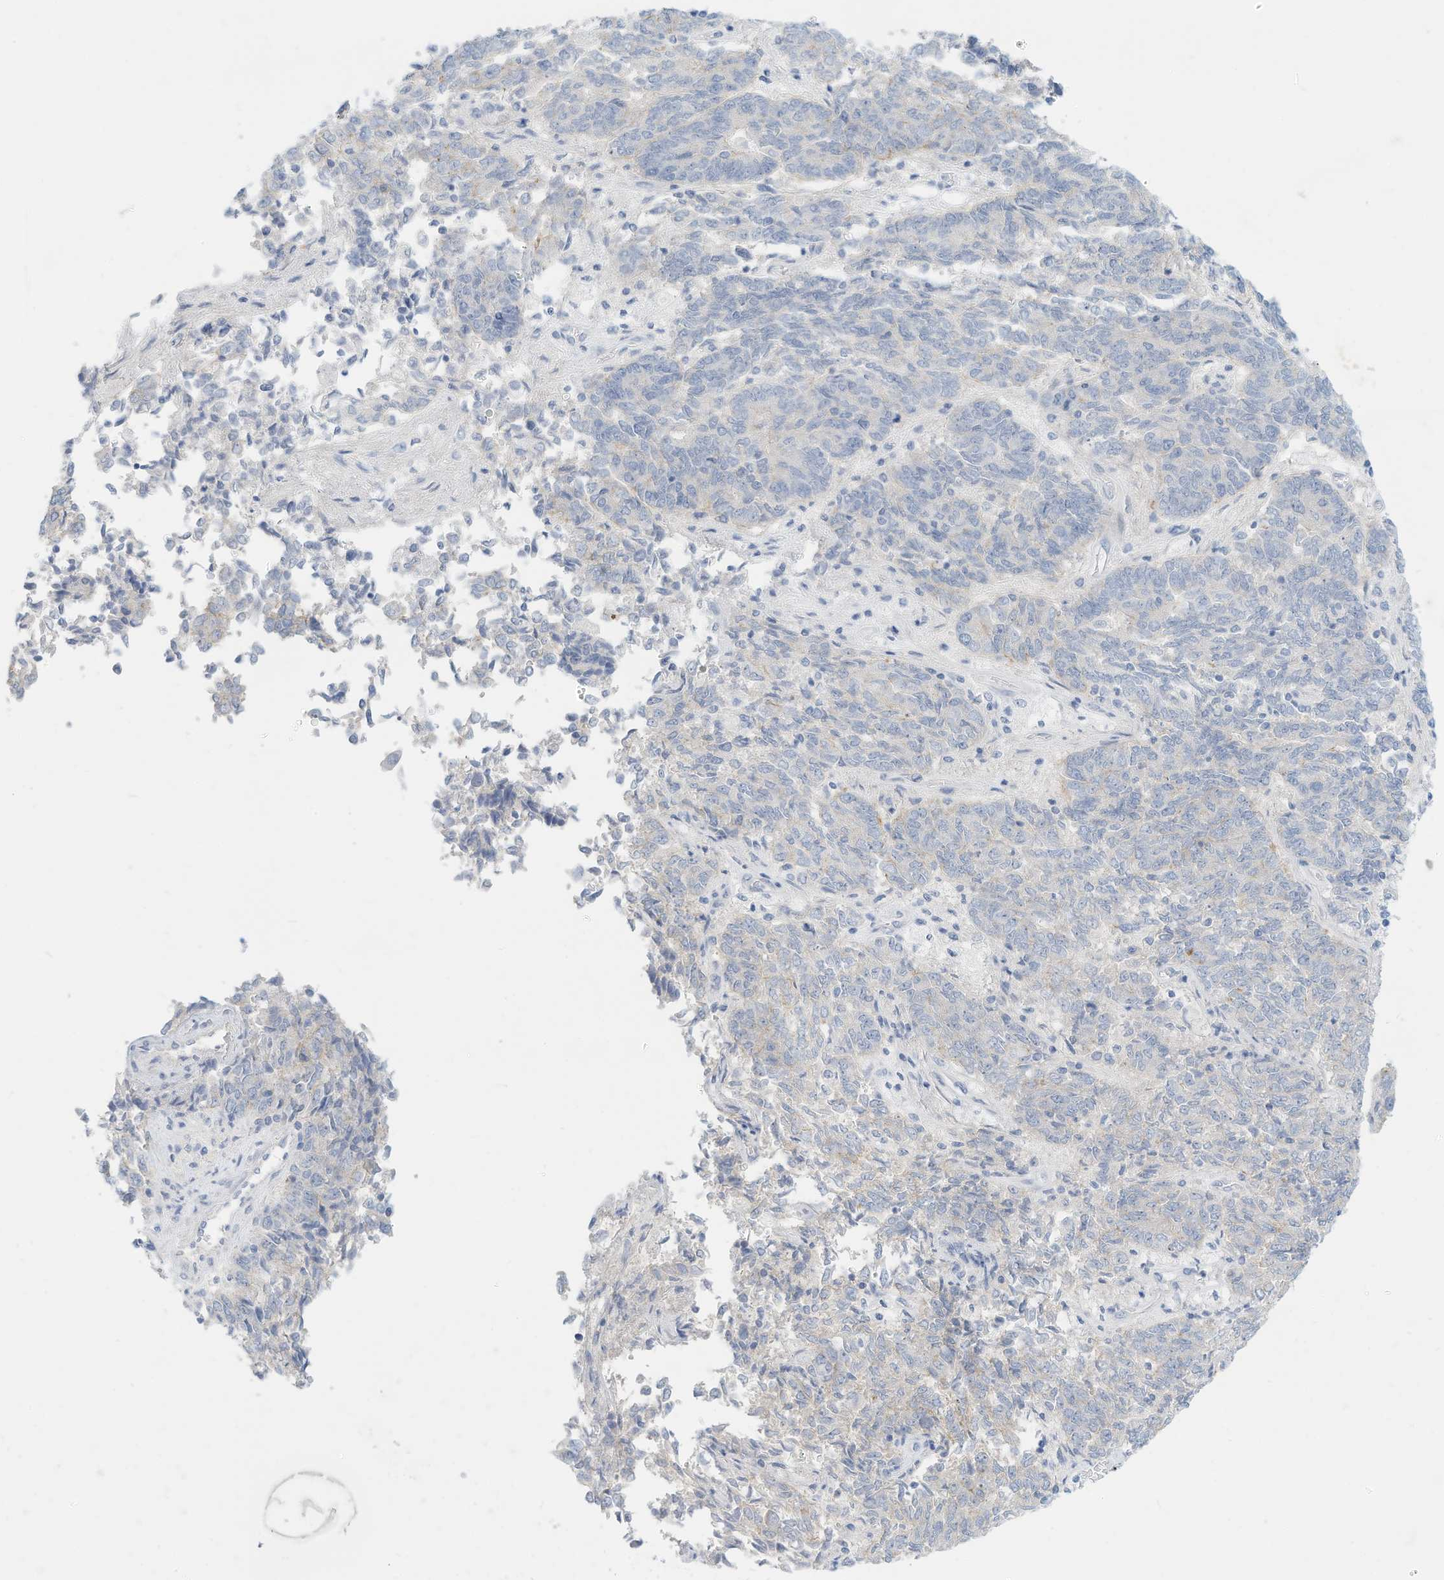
{"staining": {"intensity": "negative", "quantity": "none", "location": "none"}, "tissue": "endometrial cancer", "cell_type": "Tumor cells", "image_type": "cancer", "snomed": [{"axis": "morphology", "description": "Adenocarcinoma, NOS"}, {"axis": "topography", "description": "Endometrium"}], "caption": "IHC of human endometrial cancer (adenocarcinoma) reveals no positivity in tumor cells.", "gene": "SPOCD1", "patient": {"sex": "female", "age": 80}}